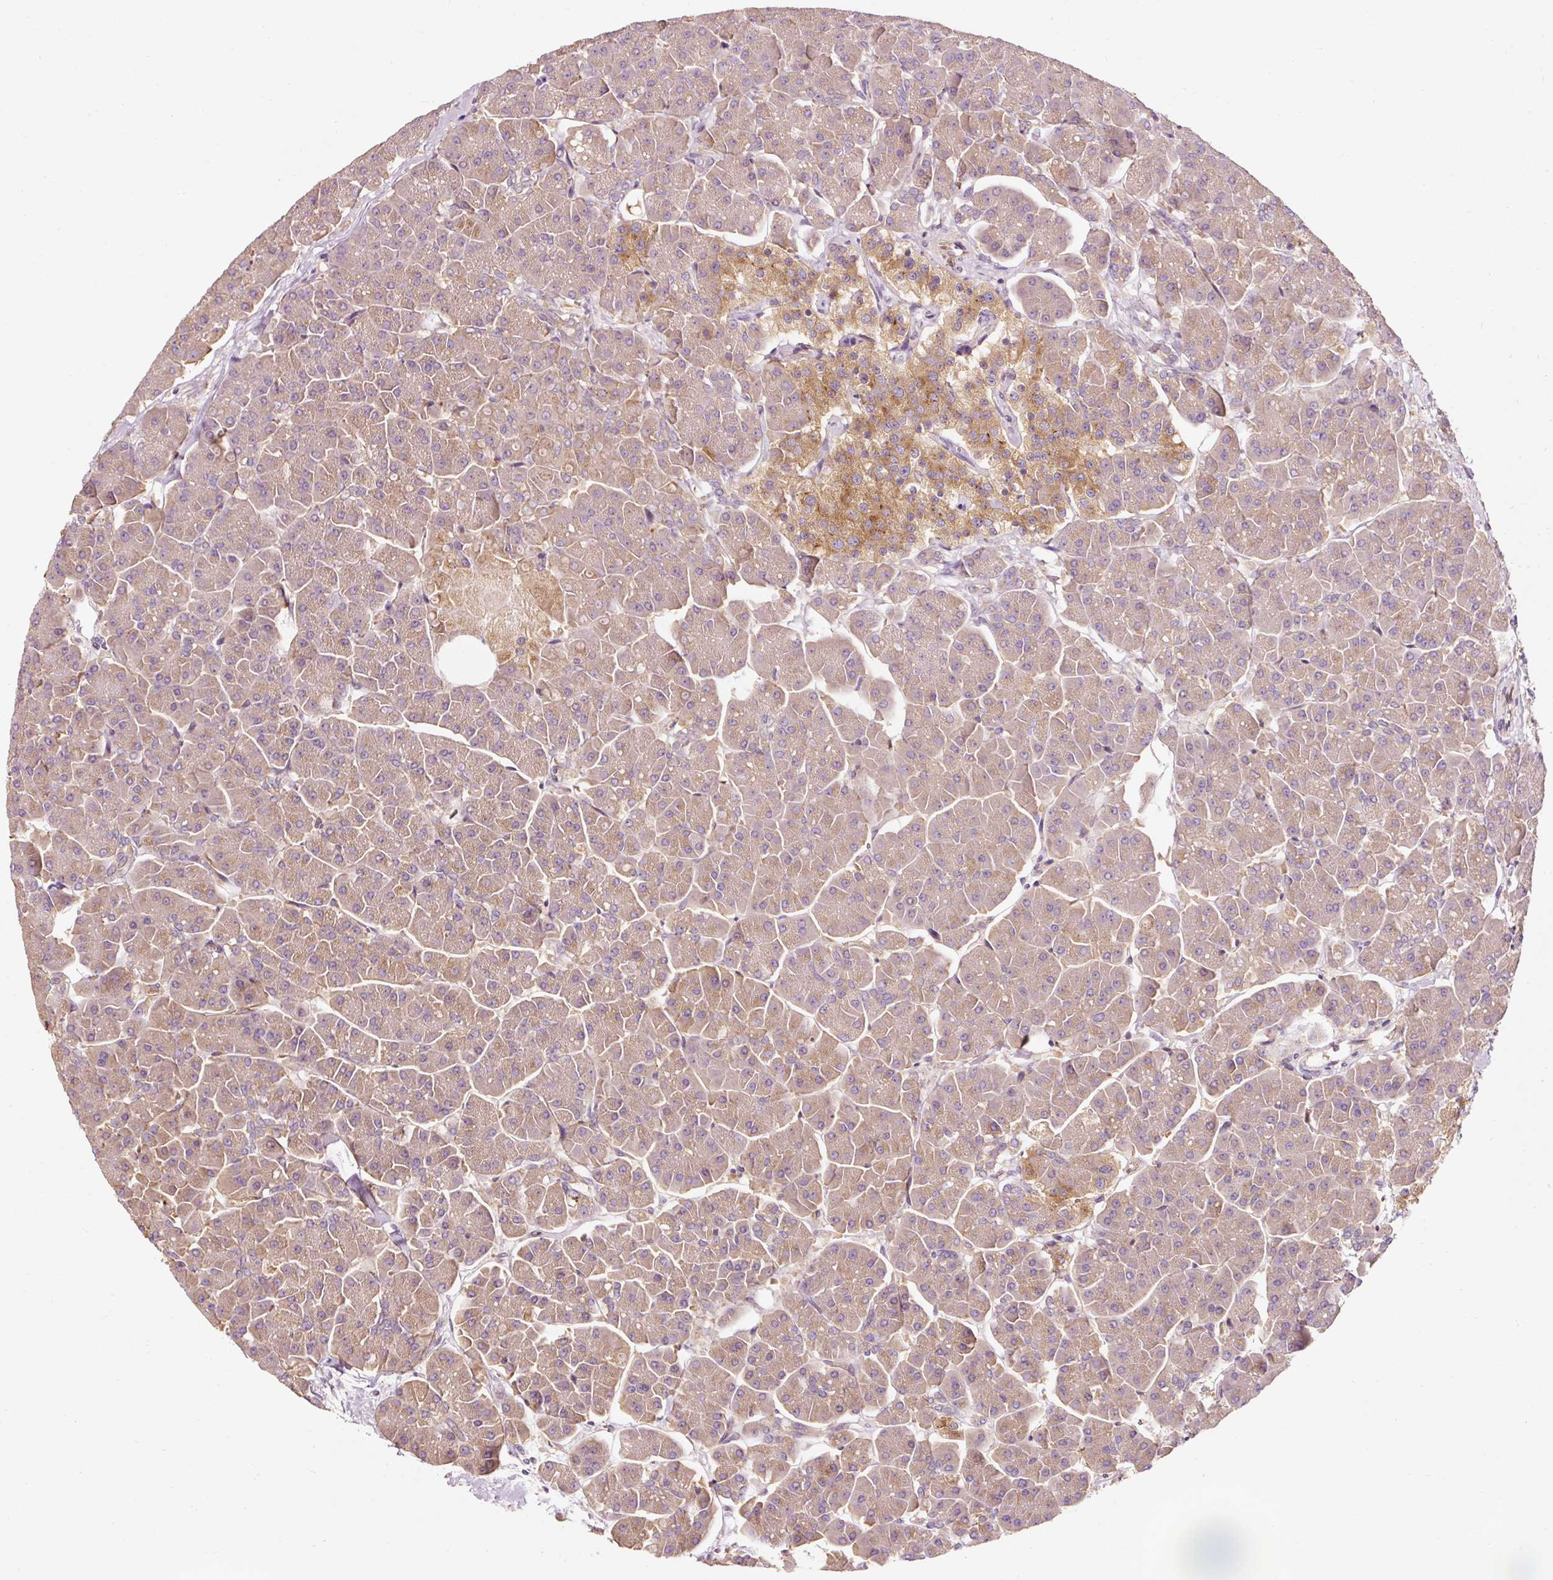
{"staining": {"intensity": "moderate", "quantity": "25%-75%", "location": "cytoplasmic/membranous"}, "tissue": "pancreas", "cell_type": "Exocrine glandular cells", "image_type": "normal", "snomed": [{"axis": "morphology", "description": "Normal tissue, NOS"}, {"axis": "topography", "description": "Pancreas"}, {"axis": "topography", "description": "Peripheral nerve tissue"}], "caption": "The photomicrograph exhibits immunohistochemical staining of normal pancreas. There is moderate cytoplasmic/membranous expression is identified in approximately 25%-75% of exocrine glandular cells. The staining was performed using DAB (3,3'-diaminobenzidine) to visualize the protein expression in brown, while the nuclei were stained in blue with hematoxylin (Magnification: 20x).", "gene": "NAPA", "patient": {"sex": "male", "age": 54}}